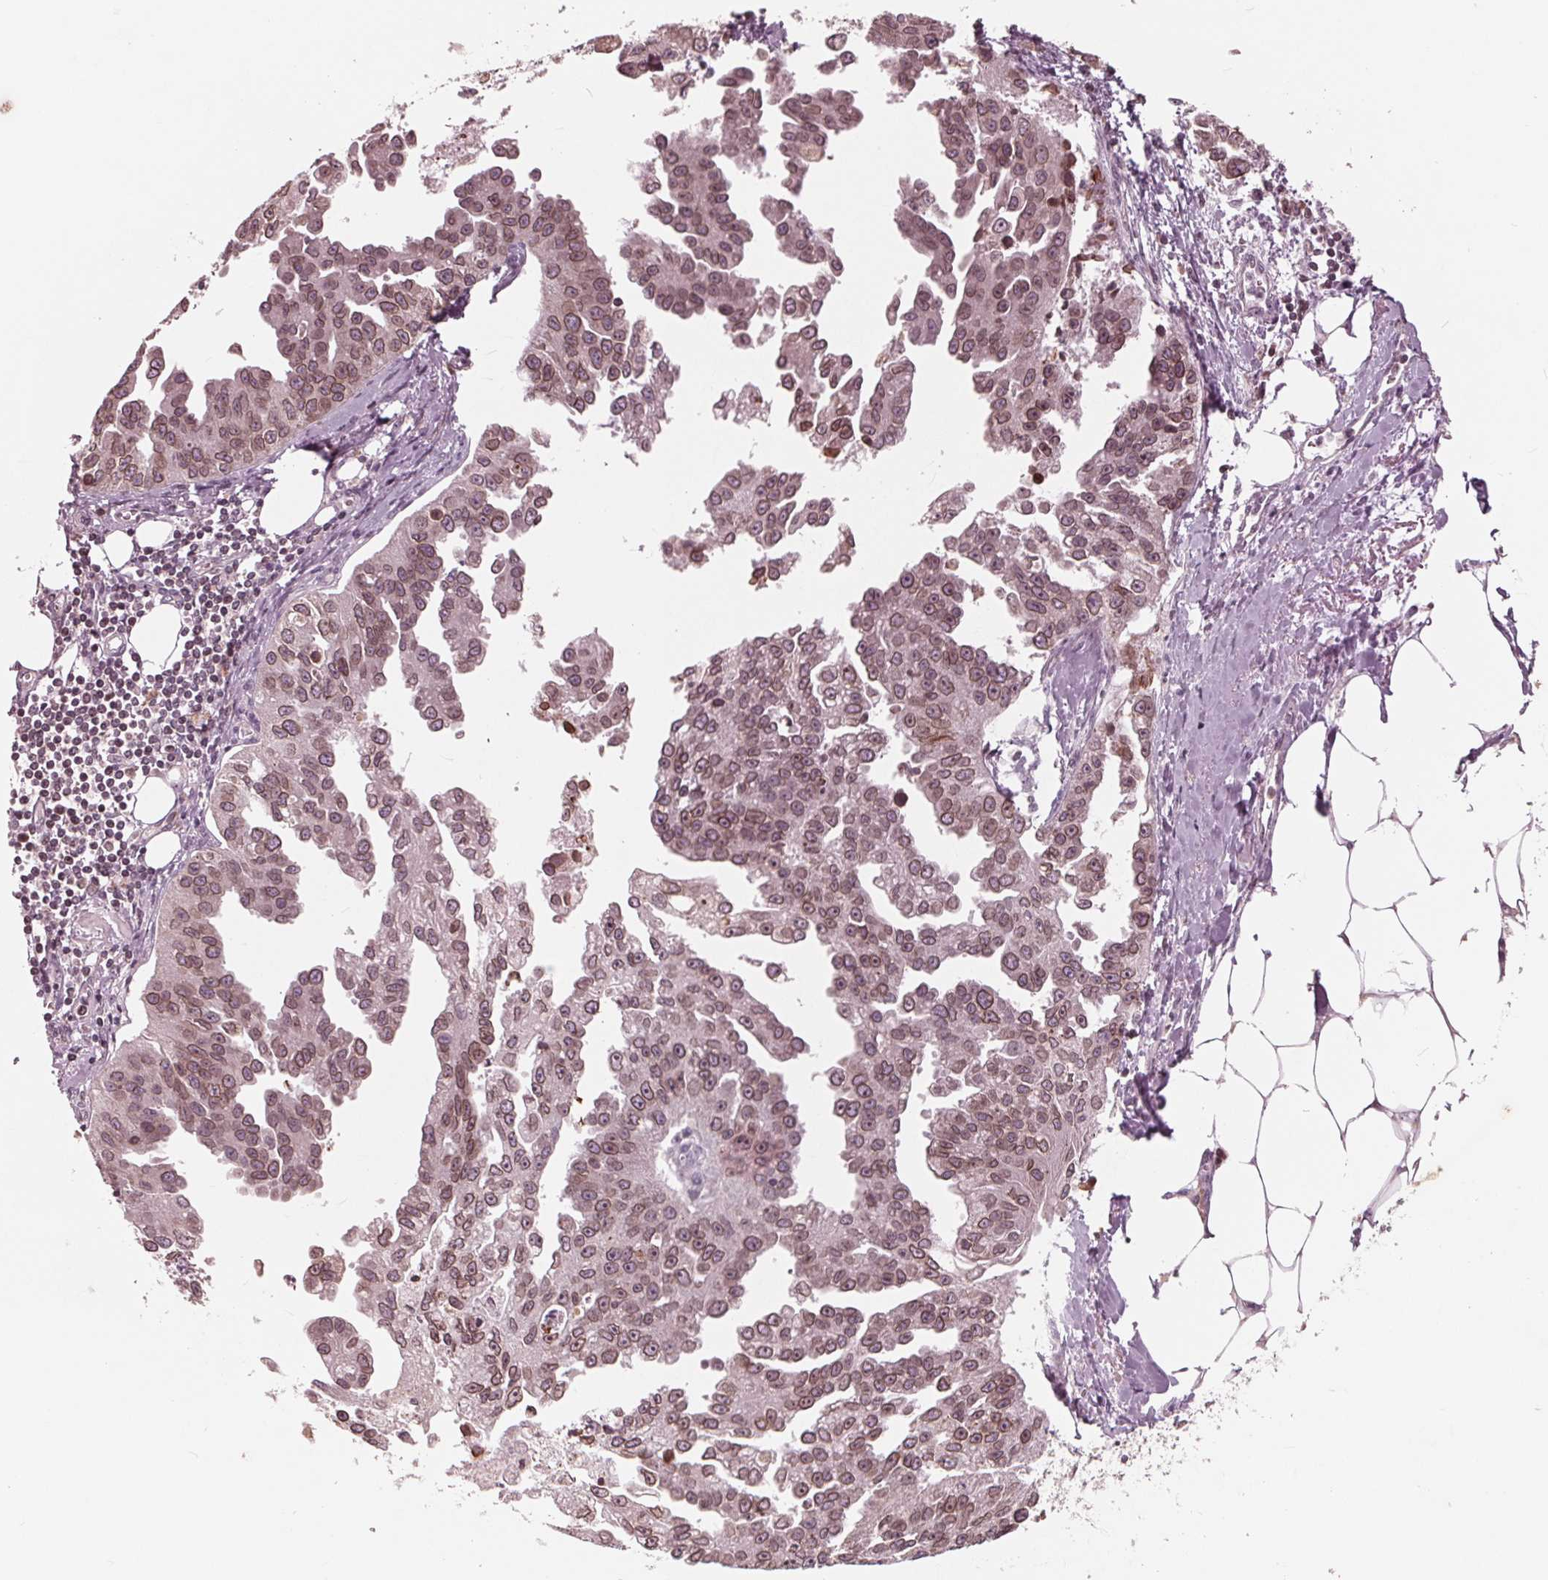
{"staining": {"intensity": "moderate", "quantity": ">75%", "location": "cytoplasmic/membranous,nuclear"}, "tissue": "ovarian cancer", "cell_type": "Tumor cells", "image_type": "cancer", "snomed": [{"axis": "morphology", "description": "Cystadenocarcinoma, serous, NOS"}, {"axis": "topography", "description": "Ovary"}], "caption": "DAB immunohistochemical staining of serous cystadenocarcinoma (ovarian) displays moderate cytoplasmic/membranous and nuclear protein positivity in about >75% of tumor cells.", "gene": "NUP210", "patient": {"sex": "female", "age": 75}}